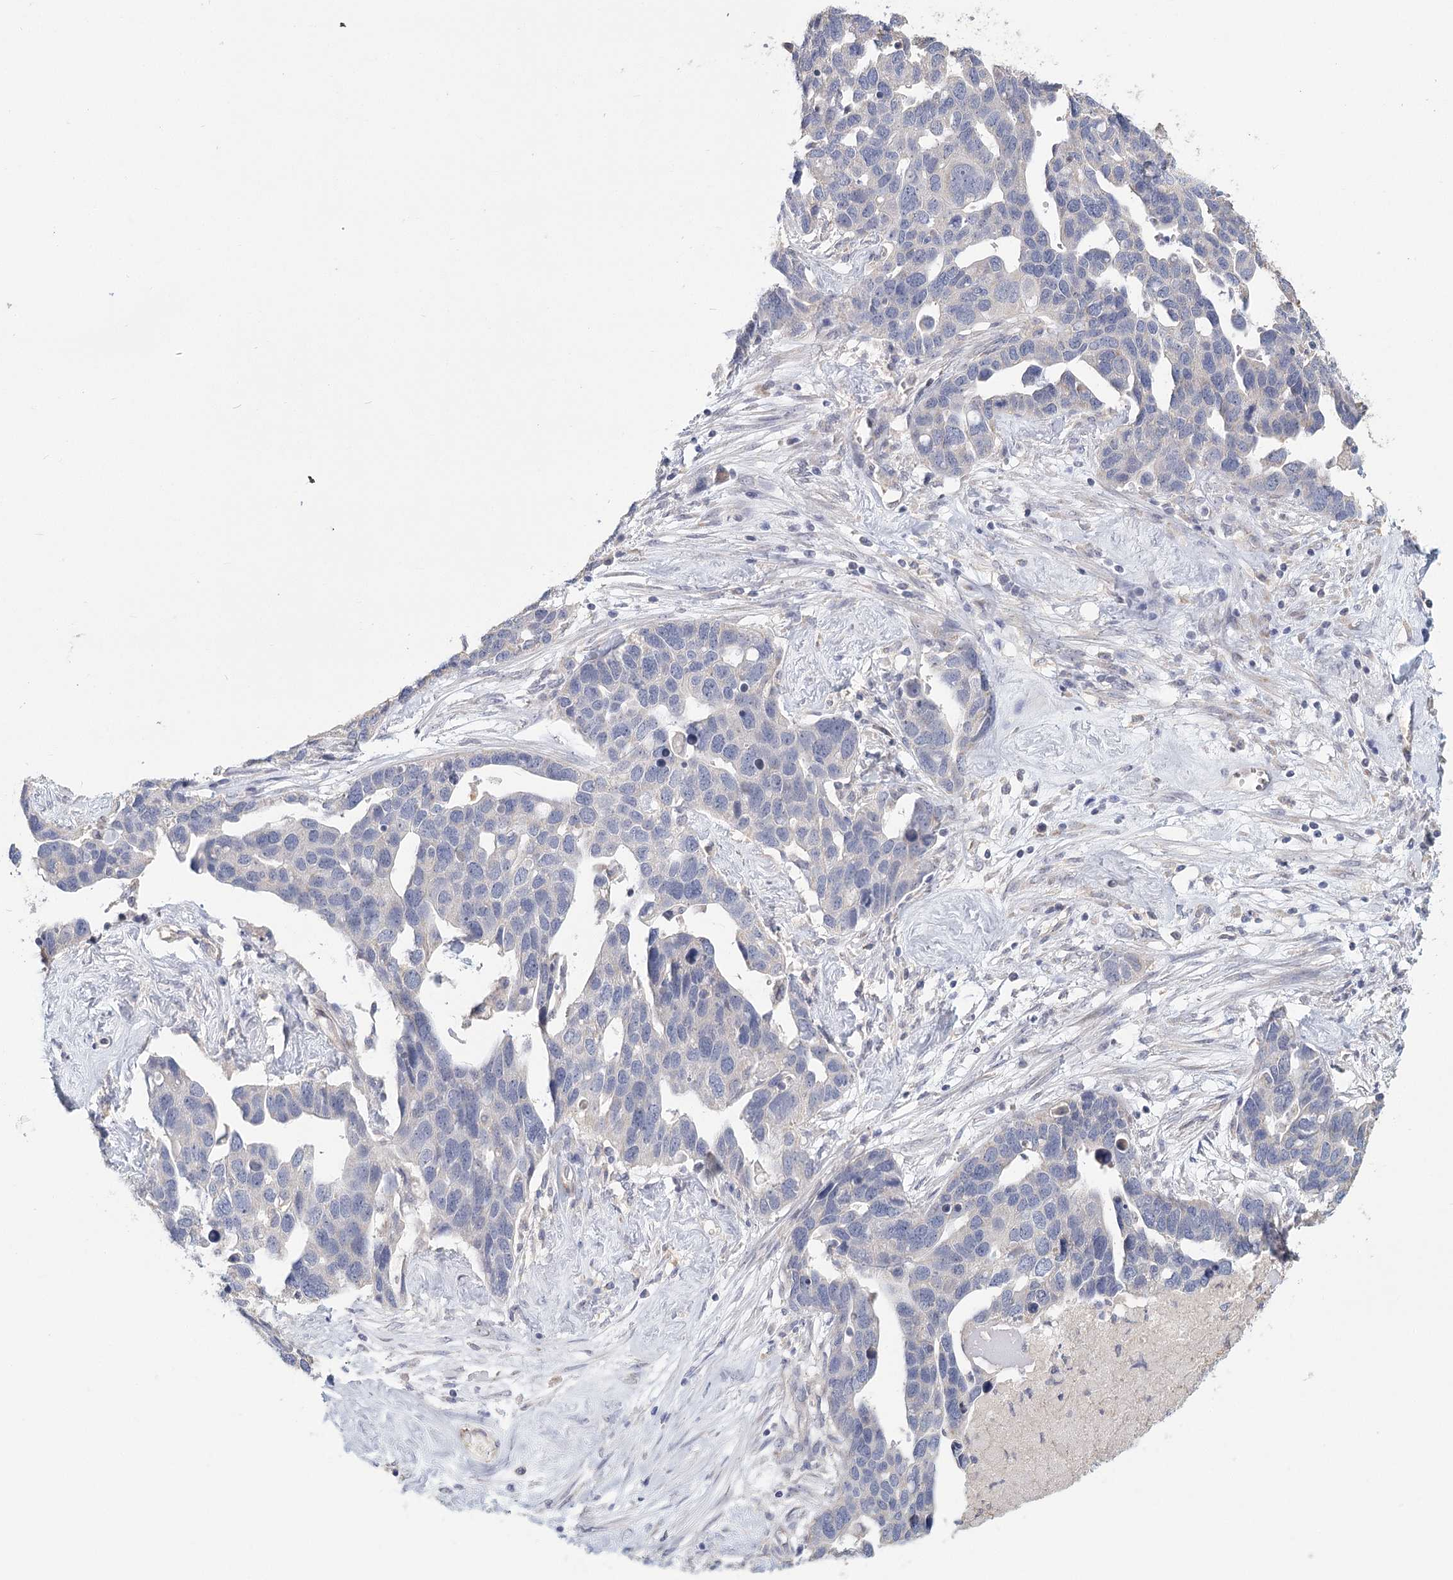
{"staining": {"intensity": "negative", "quantity": "none", "location": "none"}, "tissue": "ovarian cancer", "cell_type": "Tumor cells", "image_type": "cancer", "snomed": [{"axis": "morphology", "description": "Cystadenocarcinoma, serous, NOS"}, {"axis": "topography", "description": "Ovary"}], "caption": "There is no significant positivity in tumor cells of ovarian serous cystadenocarcinoma.", "gene": "CNTLN", "patient": {"sex": "female", "age": 54}}